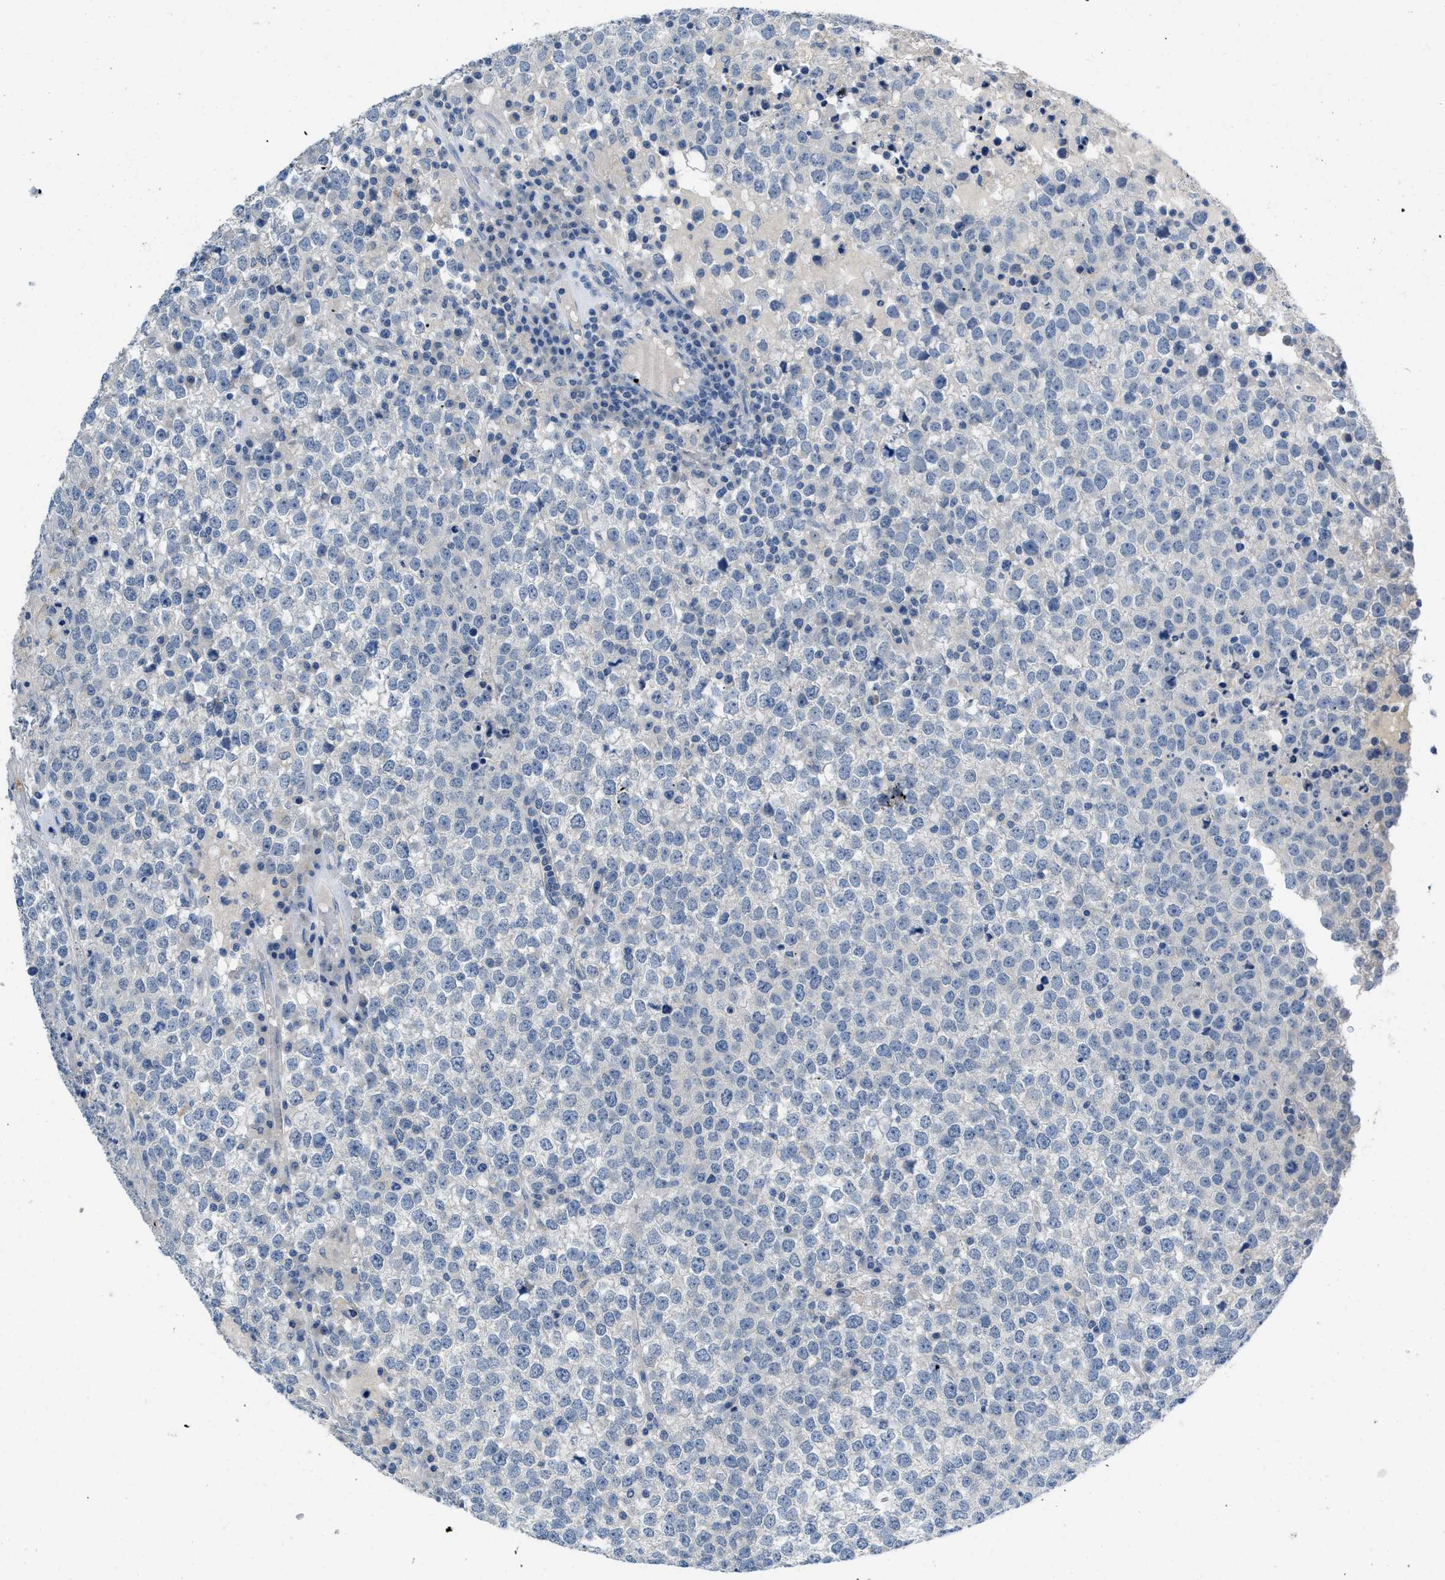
{"staining": {"intensity": "negative", "quantity": "none", "location": "none"}, "tissue": "testis cancer", "cell_type": "Tumor cells", "image_type": "cancer", "snomed": [{"axis": "morphology", "description": "Seminoma, NOS"}, {"axis": "topography", "description": "Testis"}], "caption": "An immunohistochemistry micrograph of testis seminoma is shown. There is no staining in tumor cells of testis seminoma.", "gene": "PYY", "patient": {"sex": "male", "age": 65}}